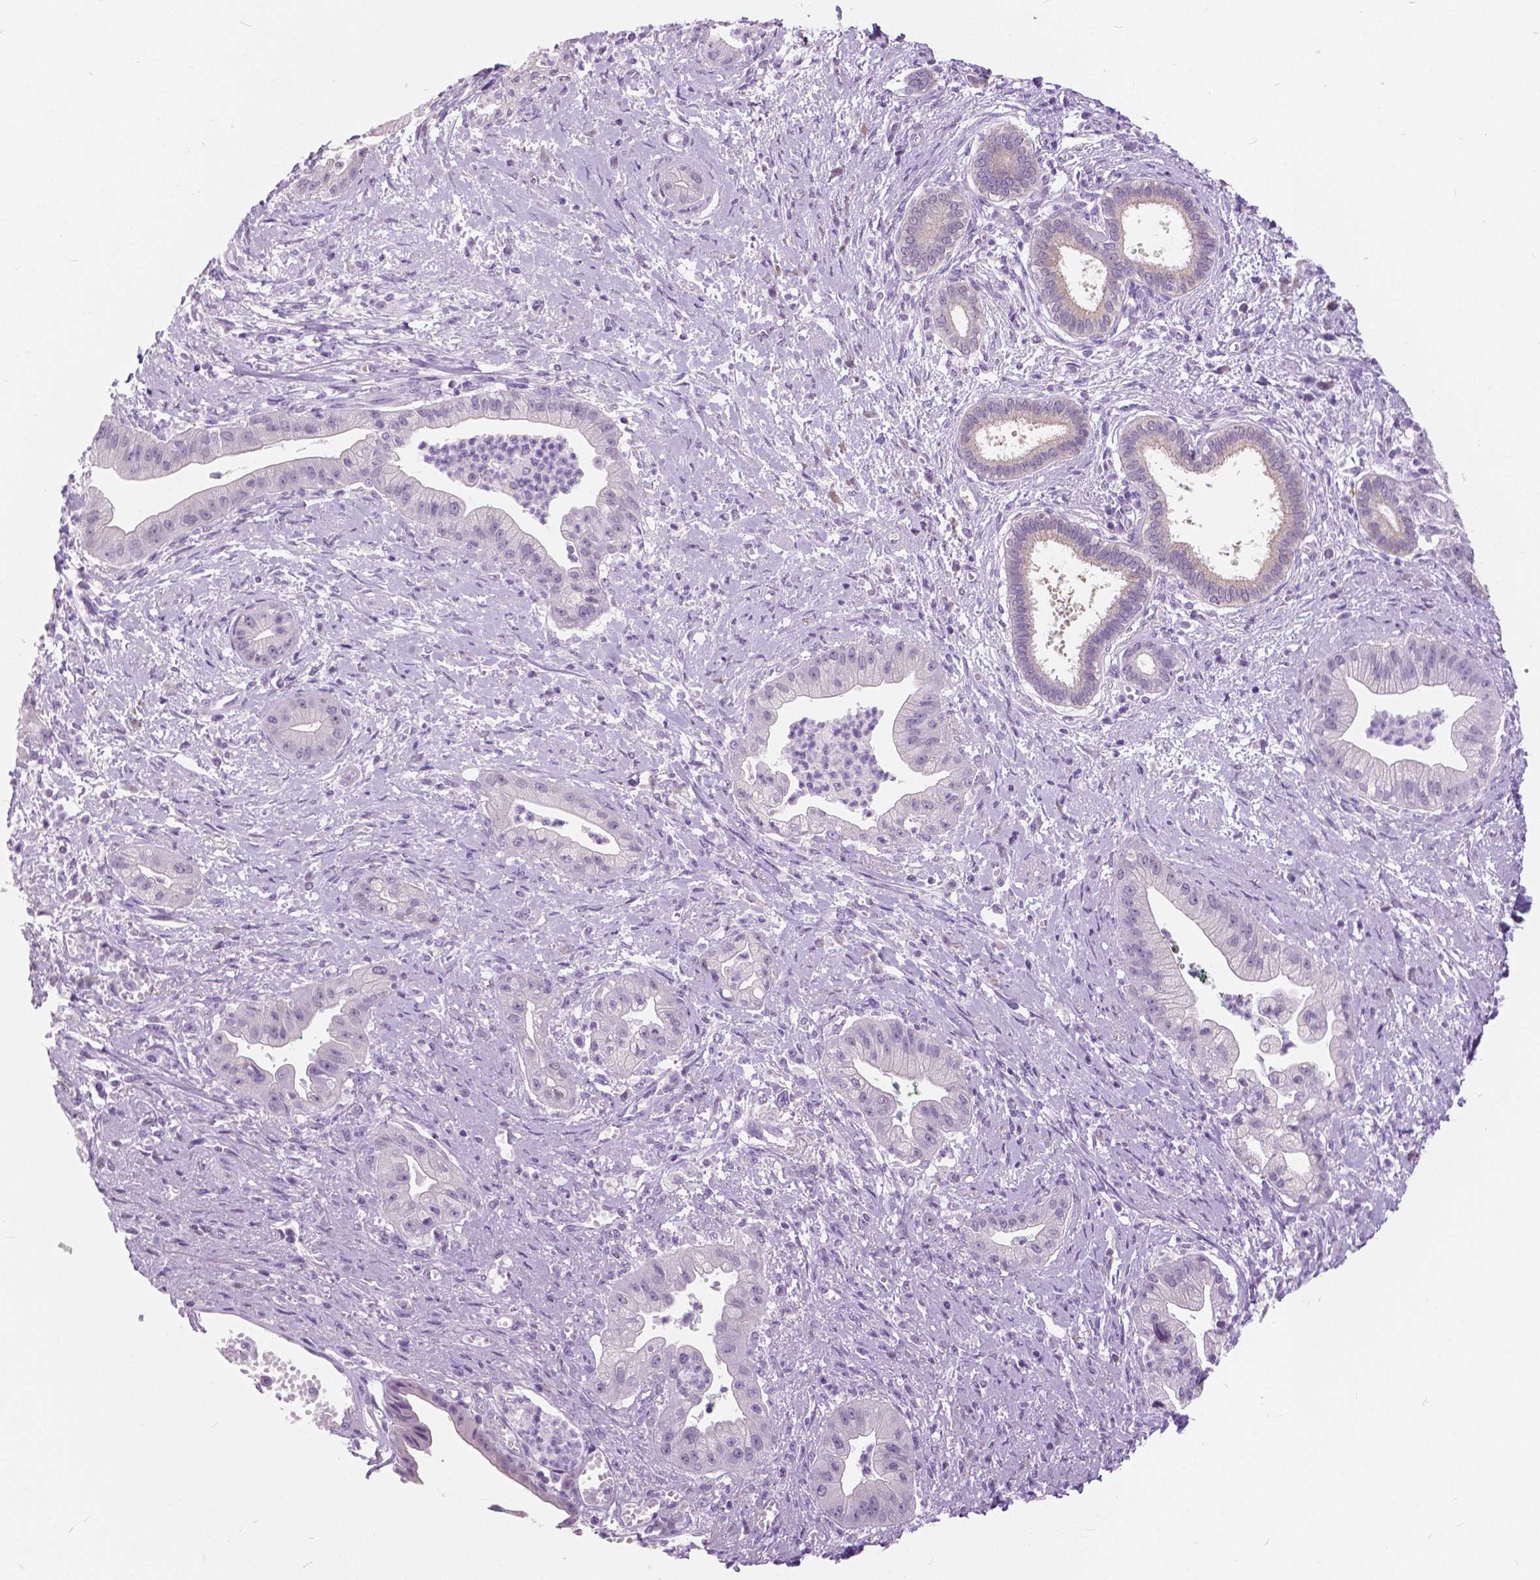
{"staining": {"intensity": "negative", "quantity": "none", "location": "none"}, "tissue": "pancreatic cancer", "cell_type": "Tumor cells", "image_type": "cancer", "snomed": [{"axis": "morphology", "description": "Normal tissue, NOS"}, {"axis": "morphology", "description": "Adenocarcinoma, NOS"}, {"axis": "topography", "description": "Lymph node"}, {"axis": "topography", "description": "Pancreas"}], "caption": "This is an immunohistochemistry (IHC) histopathology image of pancreatic cancer (adenocarcinoma). There is no positivity in tumor cells.", "gene": "MYOM1", "patient": {"sex": "female", "age": 58}}